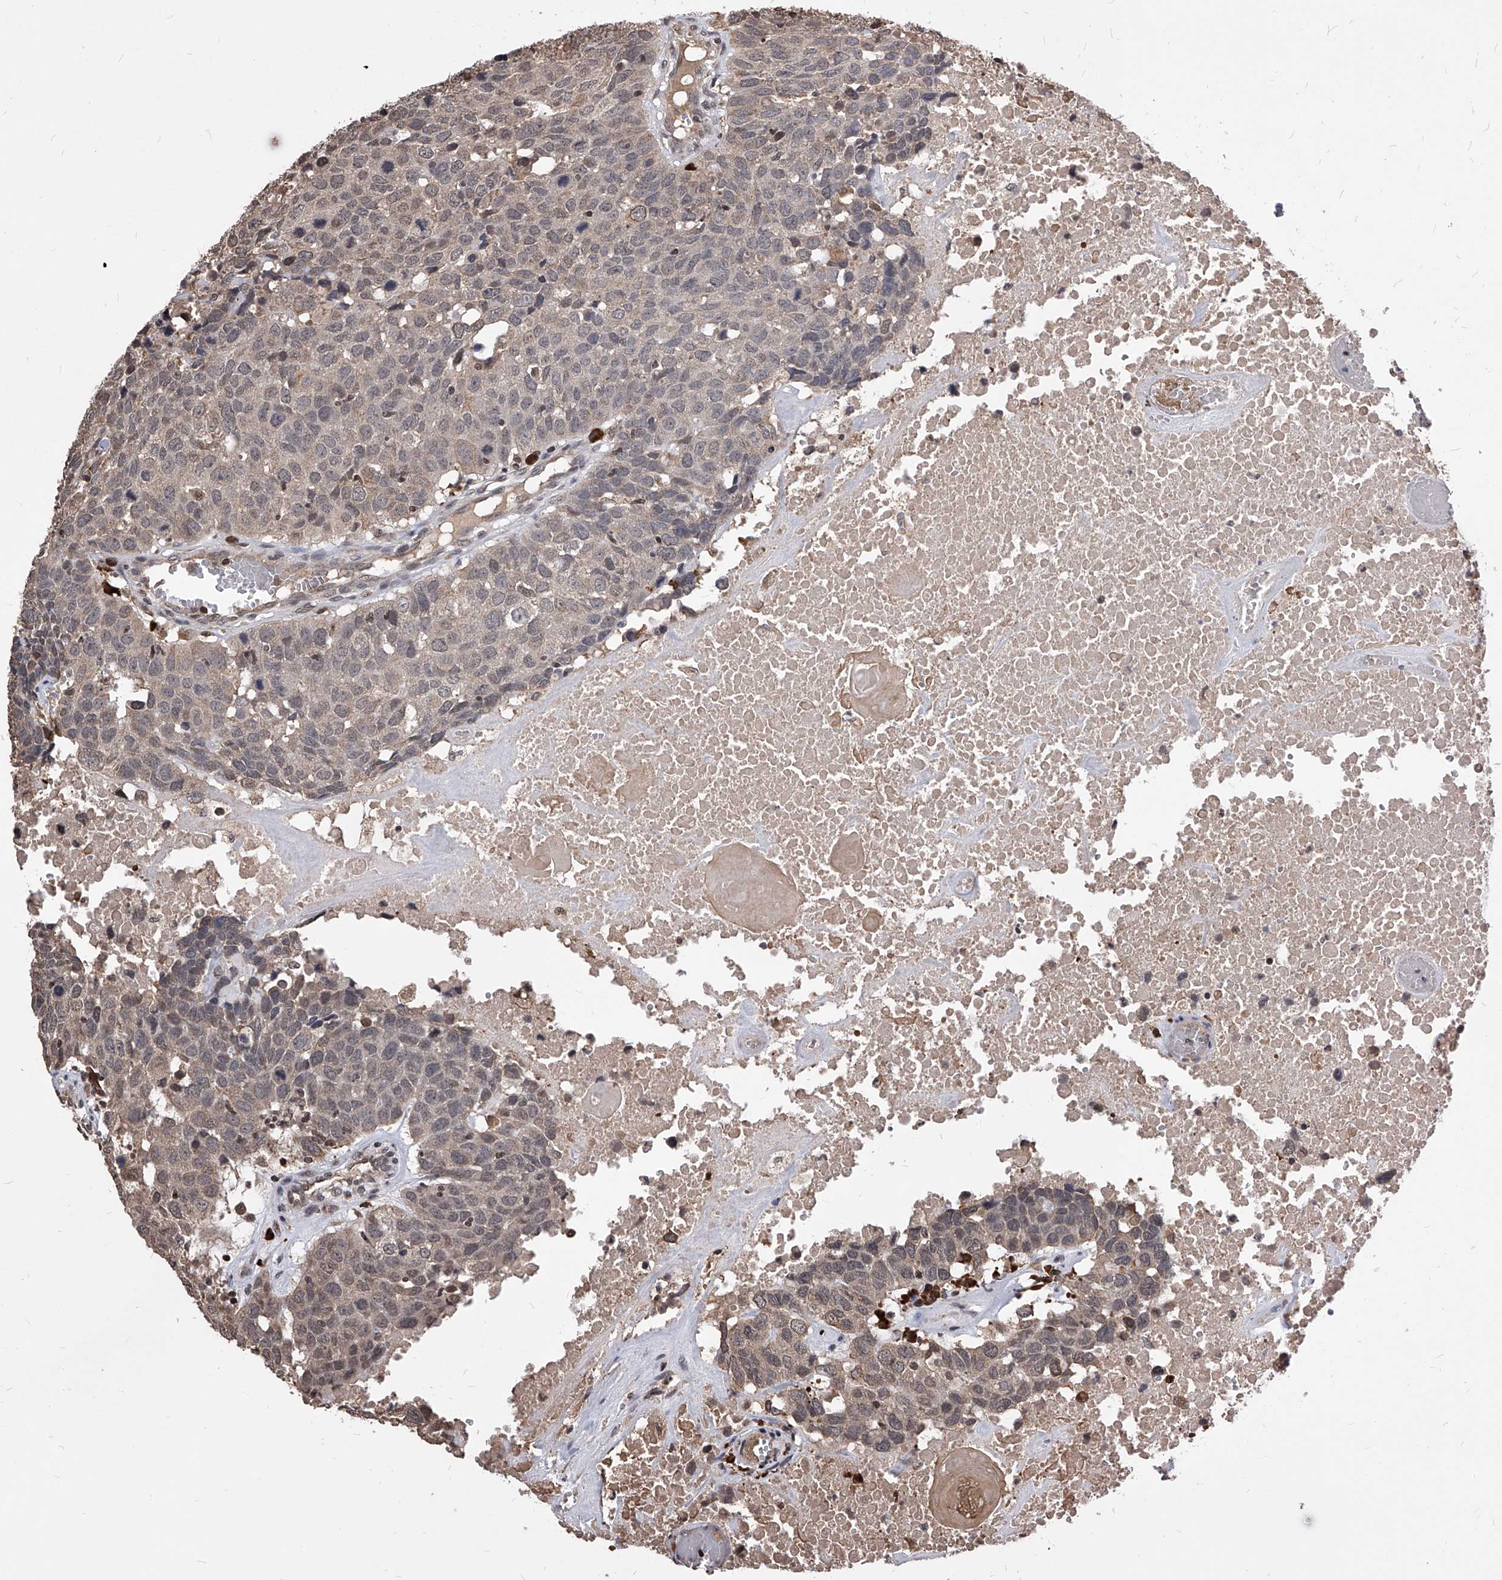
{"staining": {"intensity": "weak", "quantity": "<25%", "location": "cytoplasmic/membranous"}, "tissue": "head and neck cancer", "cell_type": "Tumor cells", "image_type": "cancer", "snomed": [{"axis": "morphology", "description": "Squamous cell carcinoma, NOS"}, {"axis": "topography", "description": "Head-Neck"}], "caption": "This is an immunohistochemistry (IHC) histopathology image of human squamous cell carcinoma (head and neck). There is no positivity in tumor cells.", "gene": "ID1", "patient": {"sex": "male", "age": 66}}